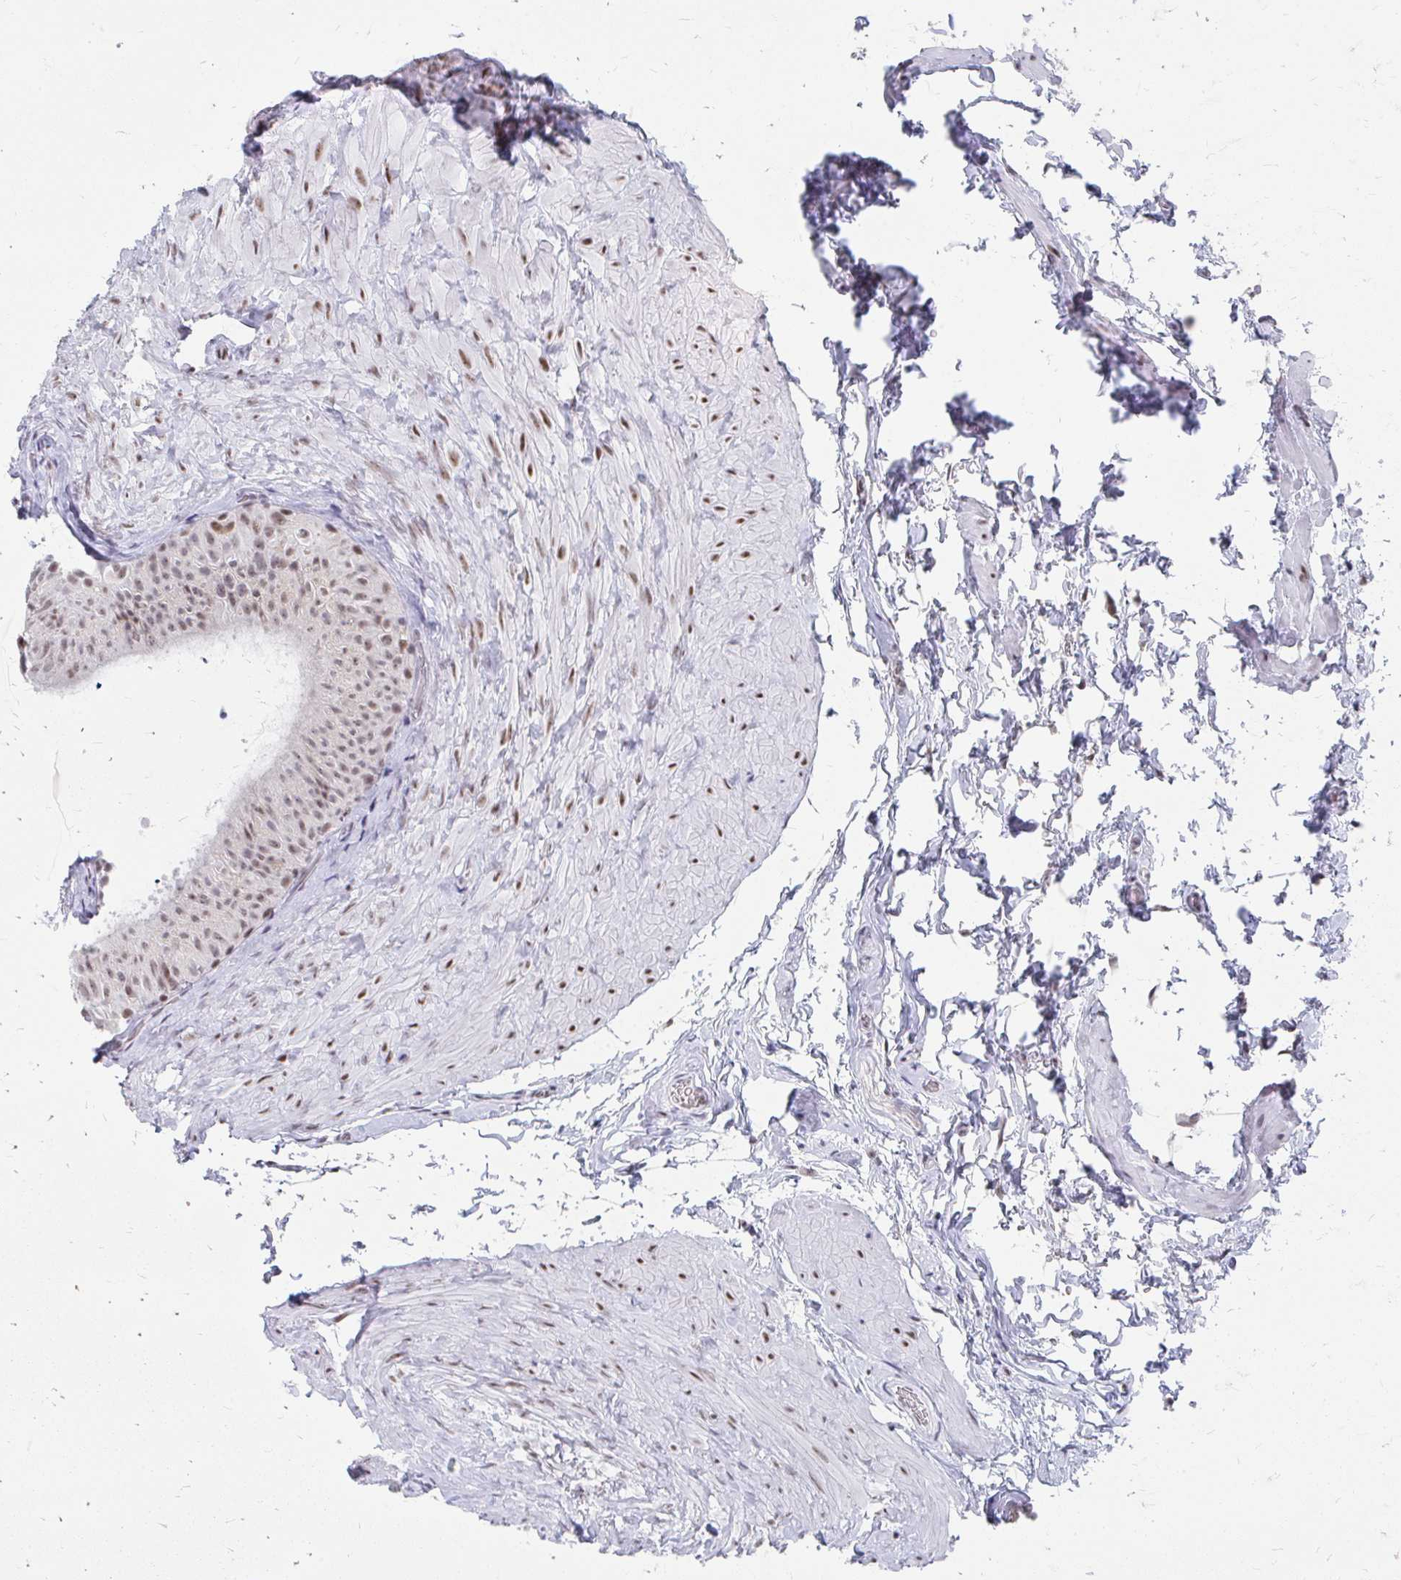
{"staining": {"intensity": "moderate", "quantity": ">75%", "location": "nuclear"}, "tissue": "epididymis", "cell_type": "Glandular cells", "image_type": "normal", "snomed": [{"axis": "morphology", "description": "Normal tissue, NOS"}, {"axis": "topography", "description": "Epididymis, spermatic cord, NOS"}, {"axis": "topography", "description": "Epididymis"}], "caption": "A high-resolution histopathology image shows immunohistochemistry staining of benign epididymis, which demonstrates moderate nuclear staining in about >75% of glandular cells.", "gene": "GTF2H1", "patient": {"sex": "male", "age": 31}}